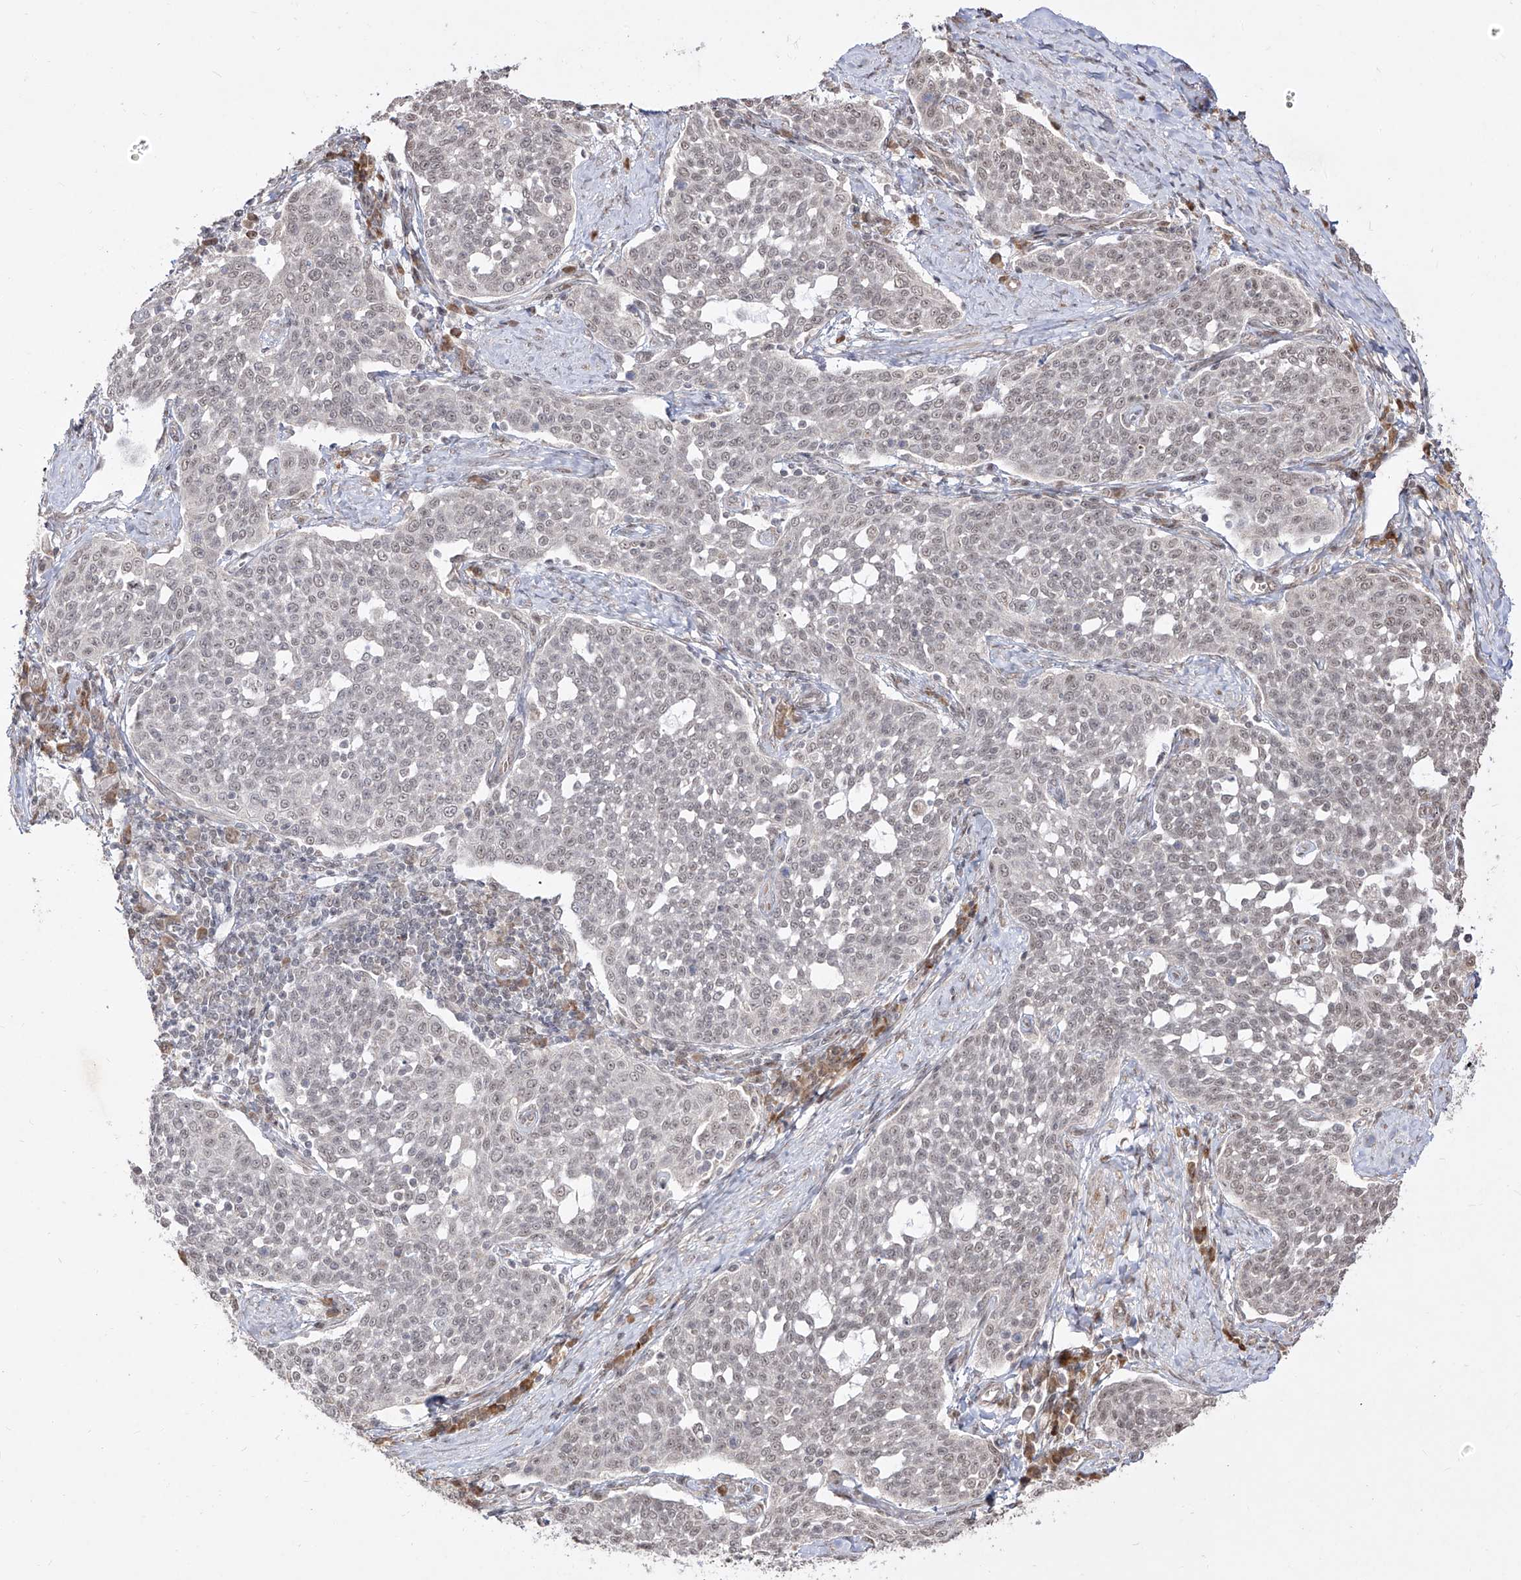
{"staining": {"intensity": "weak", "quantity": "25%-75%", "location": "nuclear"}, "tissue": "cervical cancer", "cell_type": "Tumor cells", "image_type": "cancer", "snomed": [{"axis": "morphology", "description": "Squamous cell carcinoma, NOS"}, {"axis": "topography", "description": "Cervix"}], "caption": "A brown stain highlights weak nuclear positivity of a protein in human cervical cancer tumor cells.", "gene": "SNRNP27", "patient": {"sex": "female", "age": 34}}